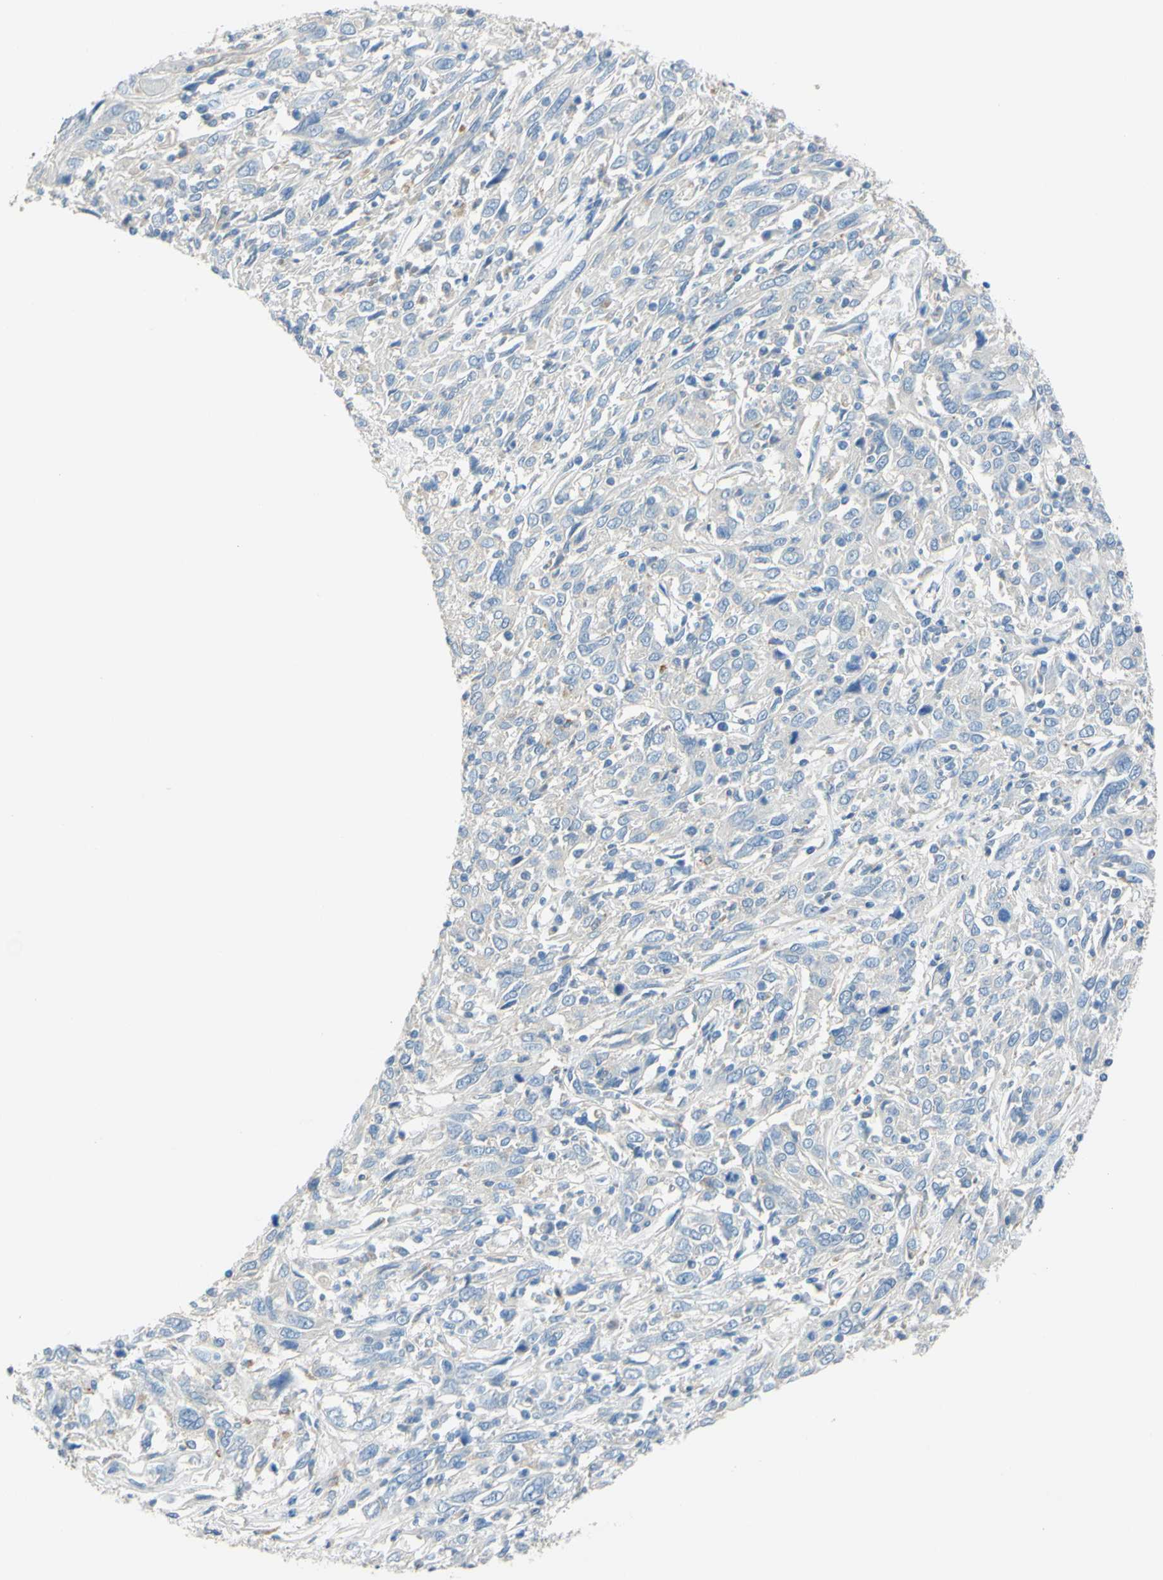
{"staining": {"intensity": "negative", "quantity": "none", "location": "none"}, "tissue": "cervical cancer", "cell_type": "Tumor cells", "image_type": "cancer", "snomed": [{"axis": "morphology", "description": "Squamous cell carcinoma, NOS"}, {"axis": "topography", "description": "Cervix"}], "caption": "Immunohistochemistry (IHC) image of neoplastic tissue: cervical squamous cell carcinoma stained with DAB (3,3'-diaminobenzidine) shows no significant protein positivity in tumor cells.", "gene": "CDH10", "patient": {"sex": "female", "age": 46}}